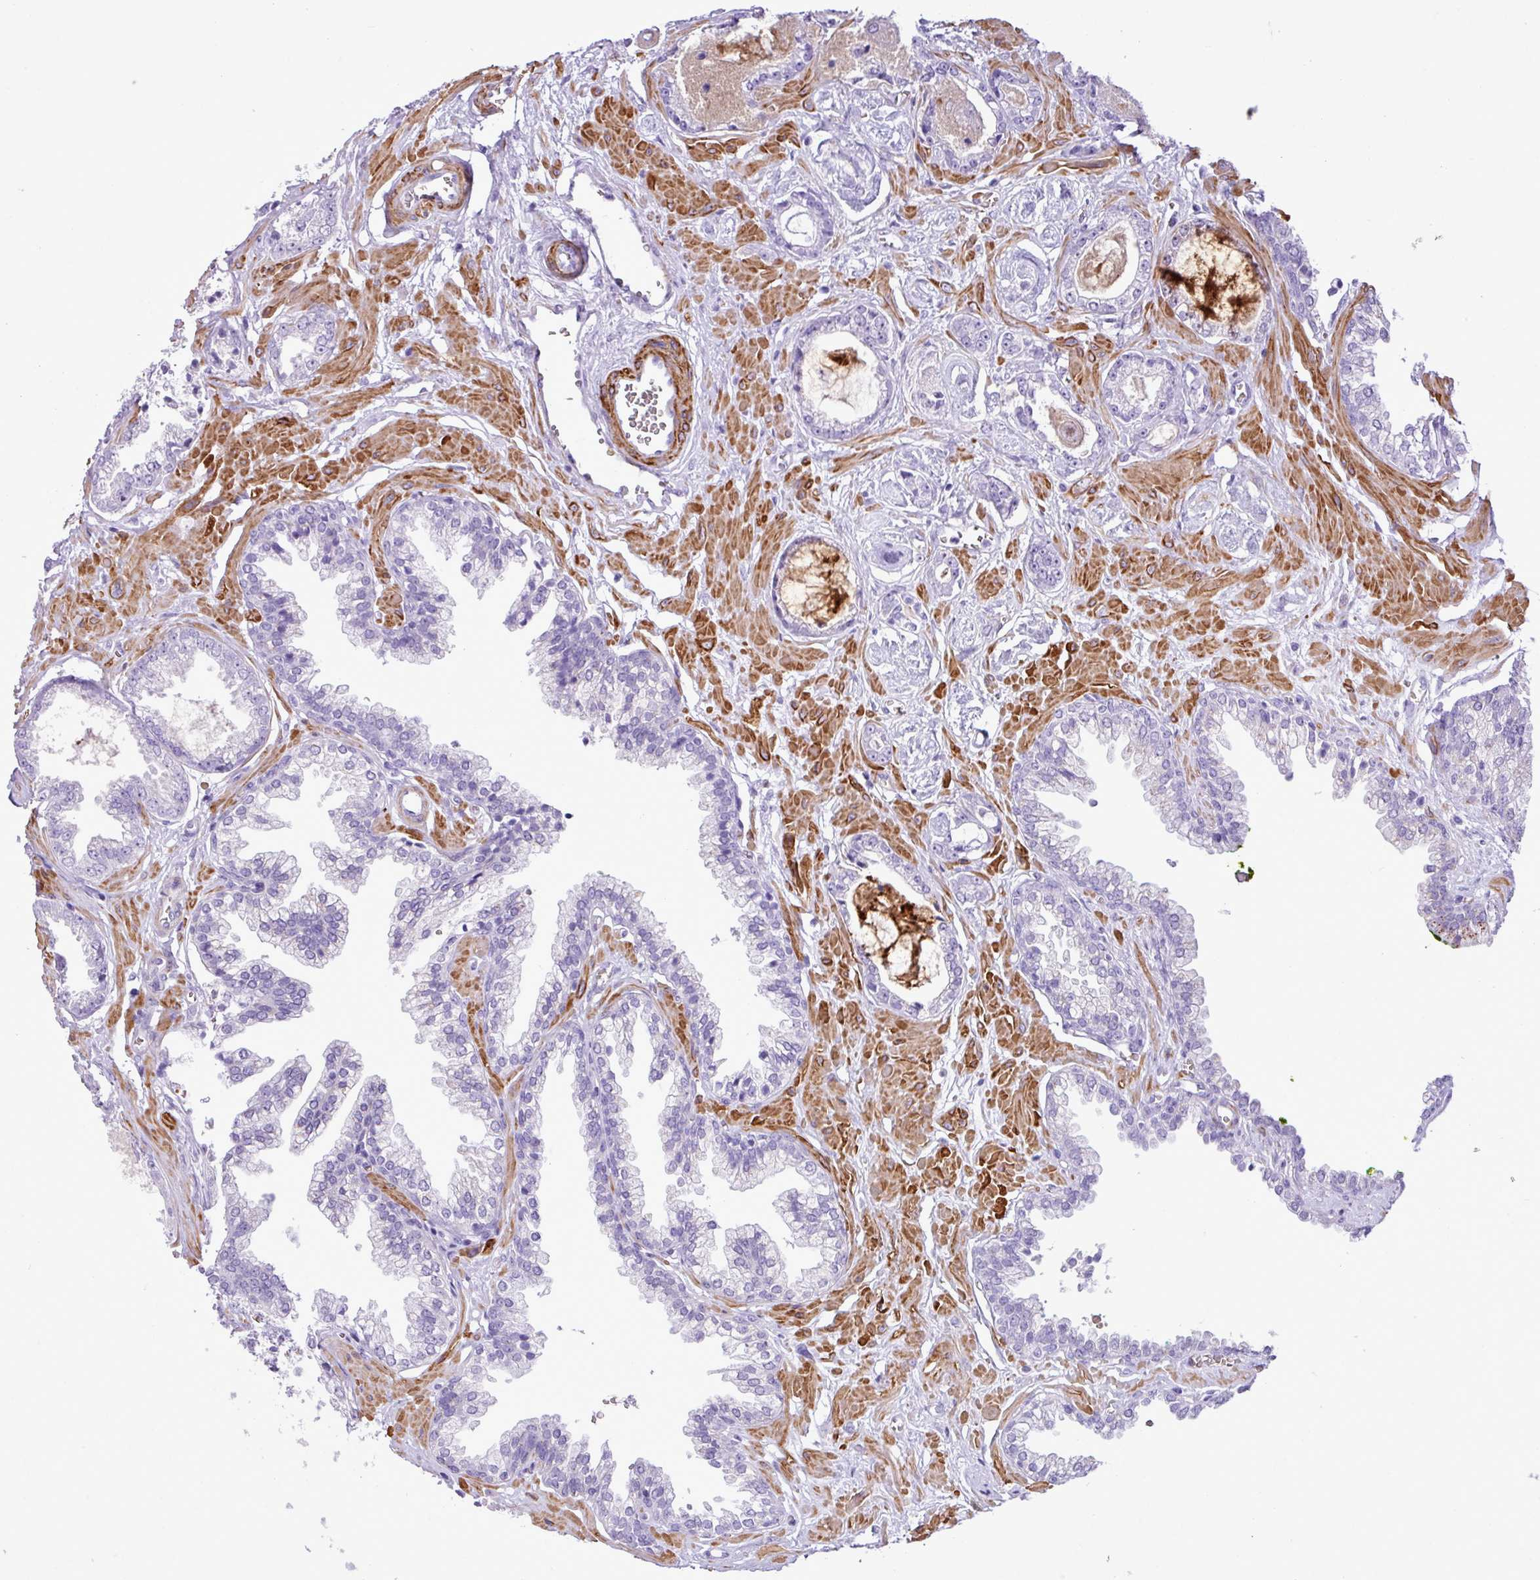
{"staining": {"intensity": "negative", "quantity": "none", "location": "none"}, "tissue": "prostate cancer", "cell_type": "Tumor cells", "image_type": "cancer", "snomed": [{"axis": "morphology", "description": "Adenocarcinoma, Low grade"}, {"axis": "topography", "description": "Prostate"}], "caption": "The image exhibits no staining of tumor cells in prostate cancer (low-grade adenocarcinoma). (Brightfield microscopy of DAB immunohistochemistry at high magnification).", "gene": "ZSCAN5A", "patient": {"sex": "male", "age": 60}}